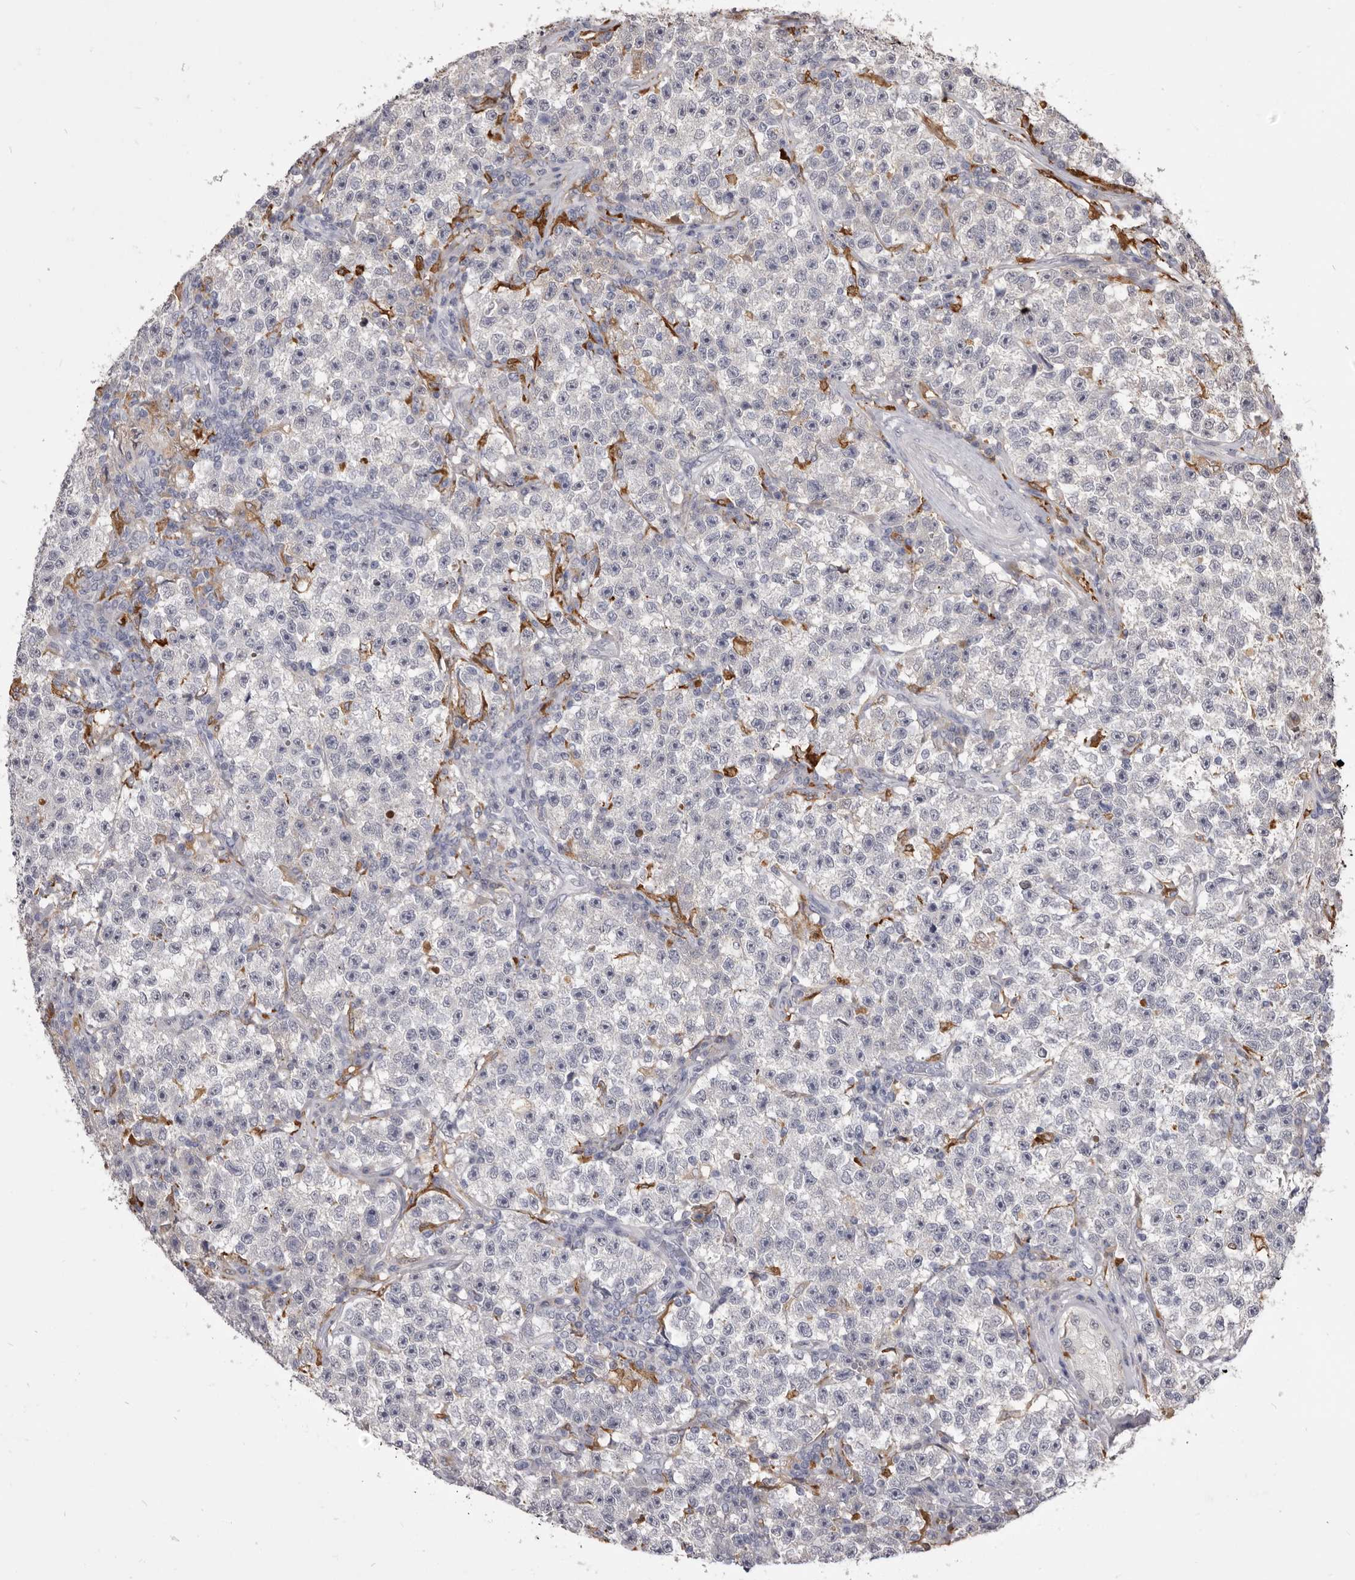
{"staining": {"intensity": "negative", "quantity": "none", "location": "none"}, "tissue": "testis cancer", "cell_type": "Tumor cells", "image_type": "cancer", "snomed": [{"axis": "morphology", "description": "Seminoma, NOS"}, {"axis": "topography", "description": "Testis"}], "caption": "Histopathology image shows no significant protein positivity in tumor cells of testis cancer (seminoma).", "gene": "VPS45", "patient": {"sex": "male", "age": 22}}